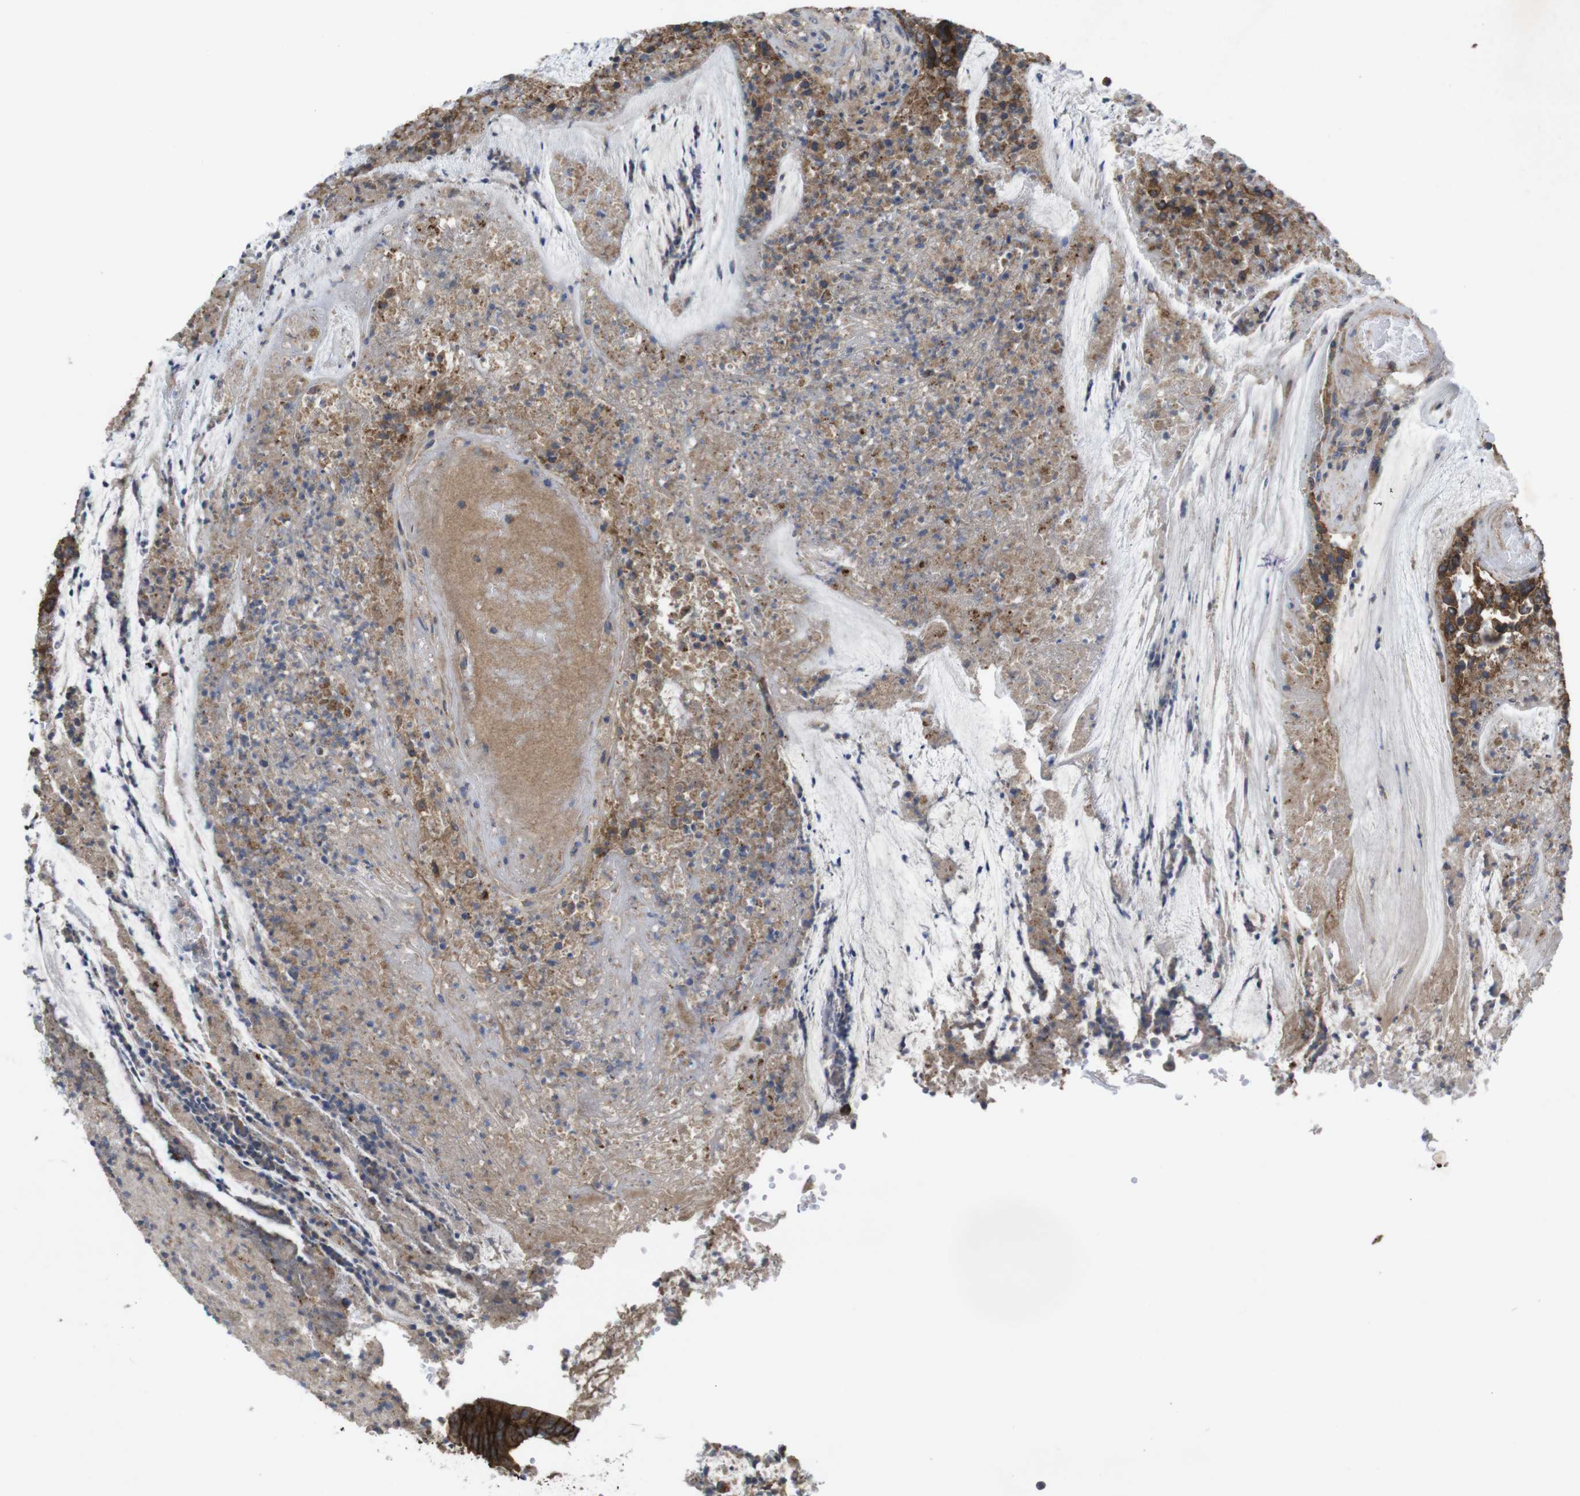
{"staining": {"intensity": "strong", "quantity": ">75%", "location": "cytoplasmic/membranous"}, "tissue": "colorectal cancer", "cell_type": "Tumor cells", "image_type": "cancer", "snomed": [{"axis": "morphology", "description": "Adenocarcinoma, NOS"}, {"axis": "topography", "description": "Rectum"}], "caption": "IHC image of neoplastic tissue: human colorectal adenocarcinoma stained using immunohistochemistry reveals high levels of strong protein expression localized specifically in the cytoplasmic/membranous of tumor cells, appearing as a cytoplasmic/membranous brown color.", "gene": "KCNS3", "patient": {"sex": "female", "age": 66}}